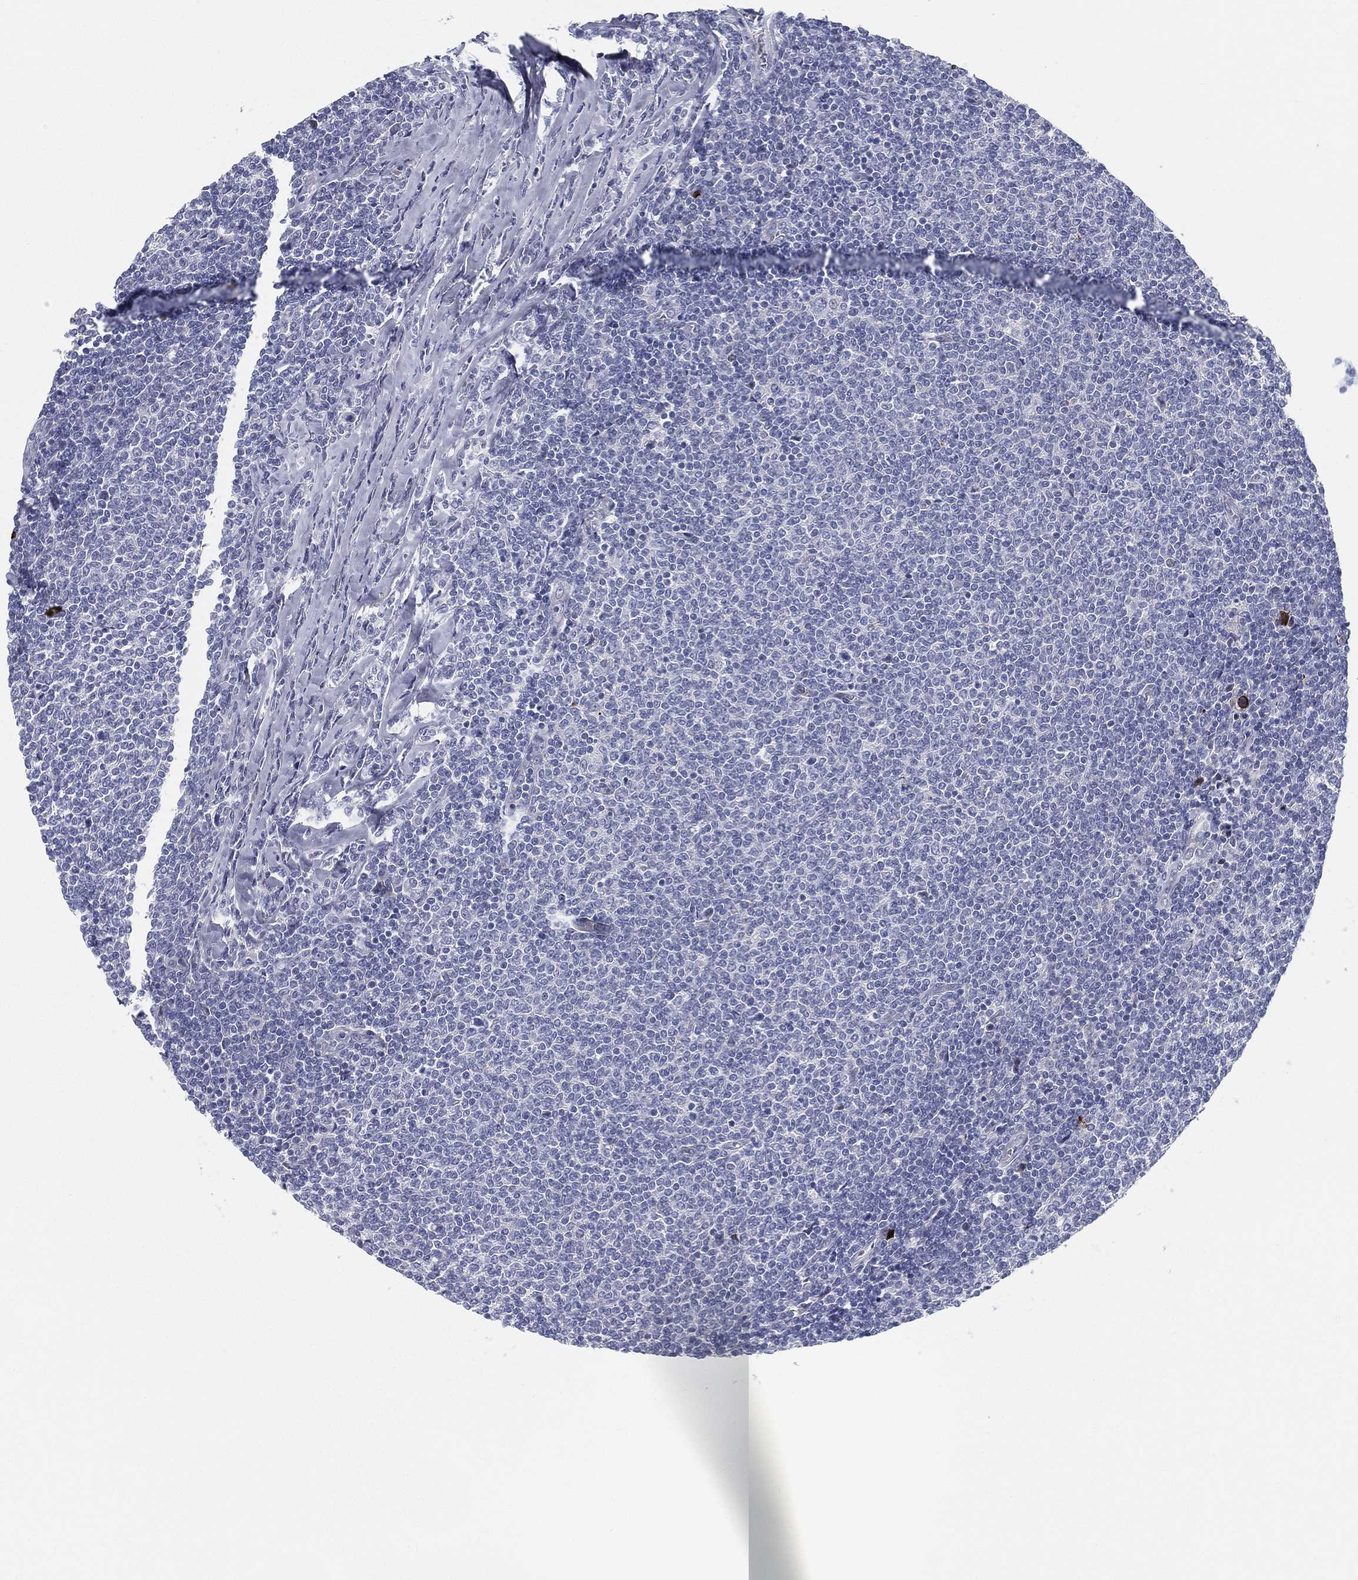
{"staining": {"intensity": "negative", "quantity": "none", "location": "none"}, "tissue": "lymphoma", "cell_type": "Tumor cells", "image_type": "cancer", "snomed": [{"axis": "morphology", "description": "Malignant lymphoma, non-Hodgkin's type, Low grade"}, {"axis": "topography", "description": "Lymph node"}], "caption": "Photomicrograph shows no significant protein positivity in tumor cells of low-grade malignant lymphoma, non-Hodgkin's type.", "gene": "SPPL2C", "patient": {"sex": "male", "age": 52}}